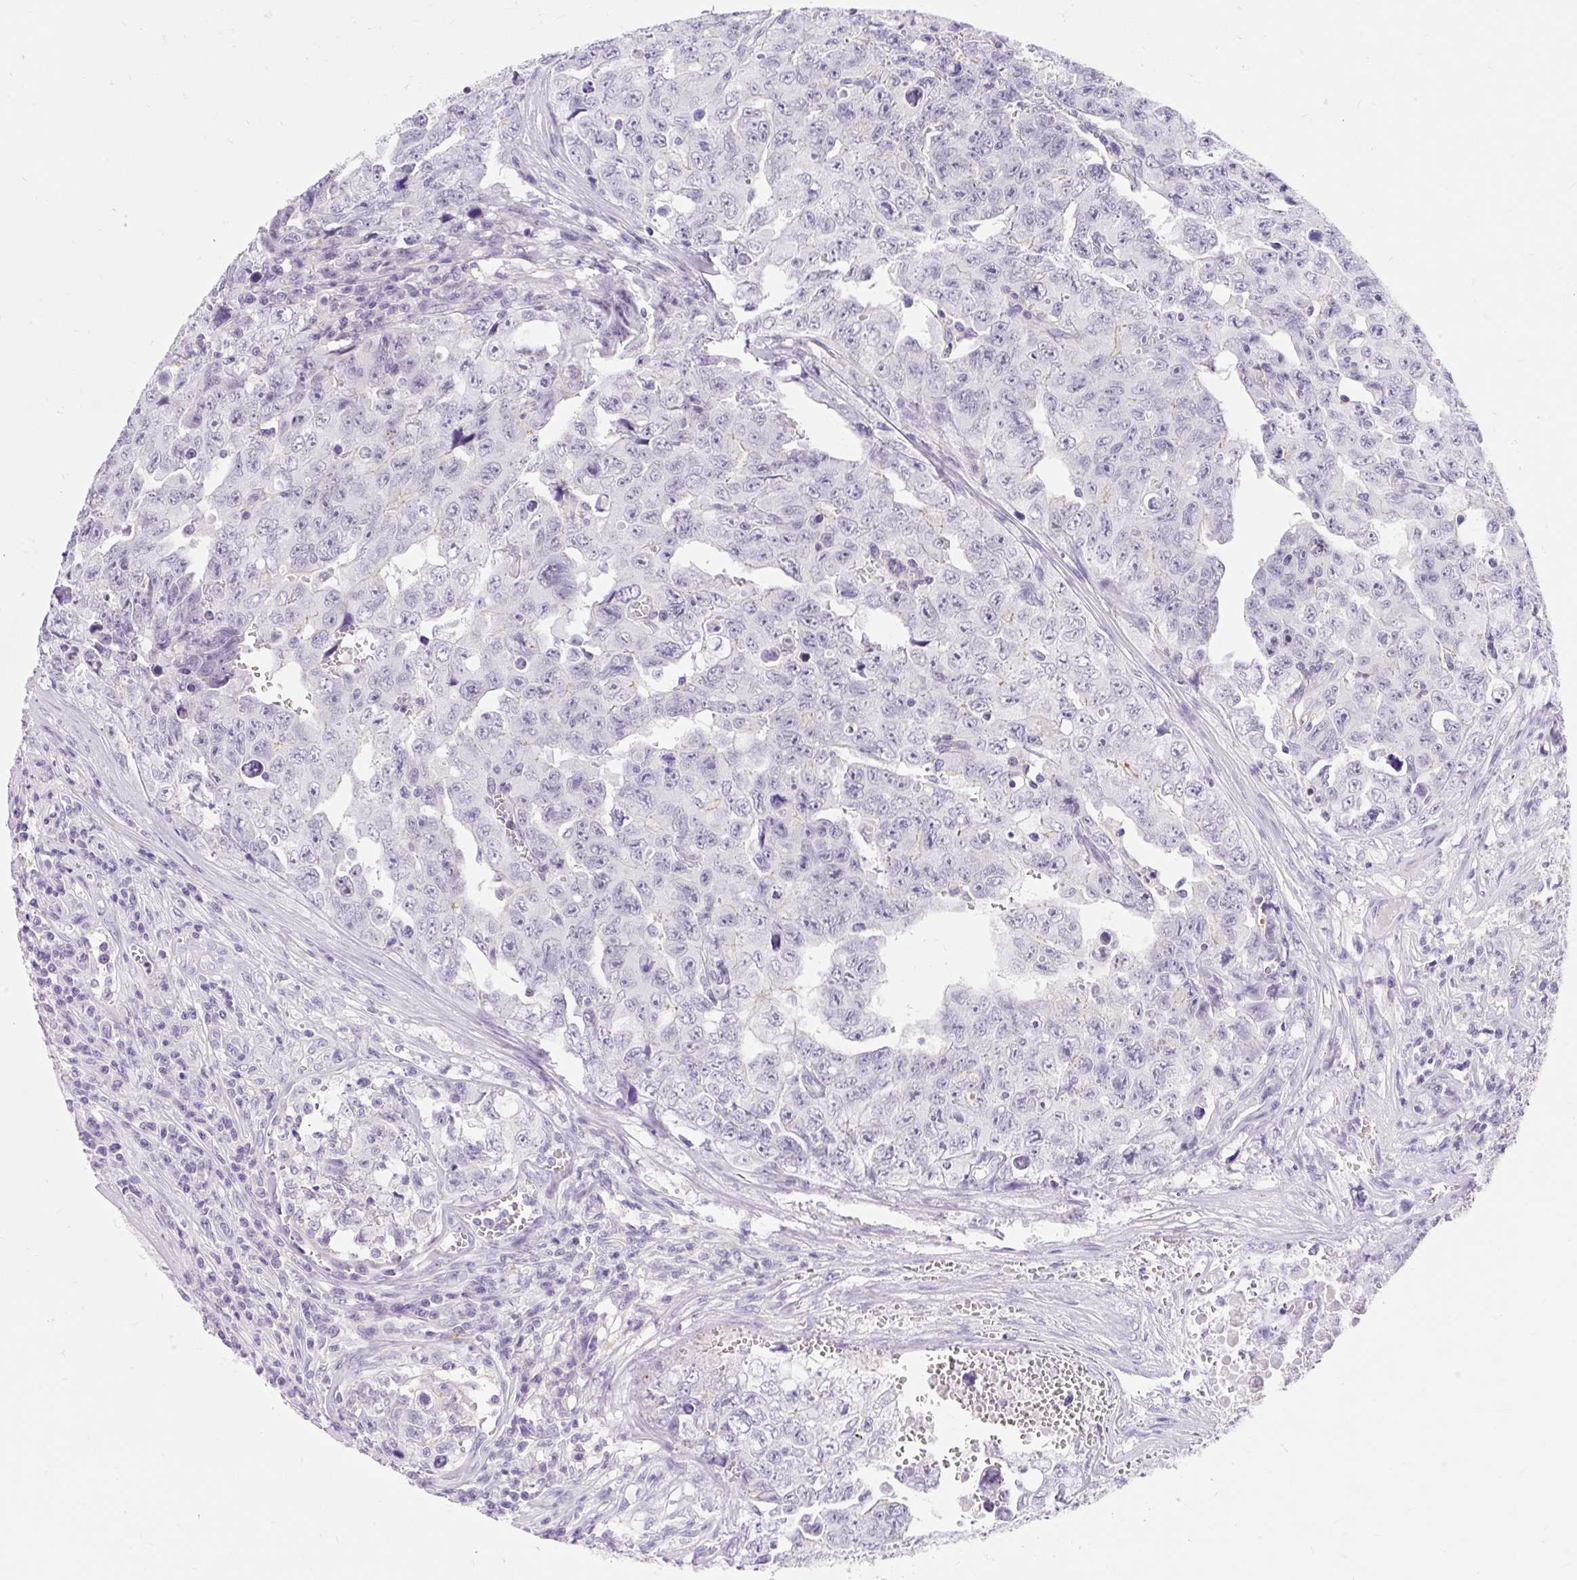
{"staining": {"intensity": "negative", "quantity": "none", "location": "none"}, "tissue": "testis cancer", "cell_type": "Tumor cells", "image_type": "cancer", "snomed": [{"axis": "morphology", "description": "Carcinoma, Embryonal, NOS"}, {"axis": "topography", "description": "Testis"}], "caption": "Immunohistochemistry (IHC) of human embryonal carcinoma (testis) shows no positivity in tumor cells.", "gene": "SLC28A1", "patient": {"sex": "male", "age": 24}}